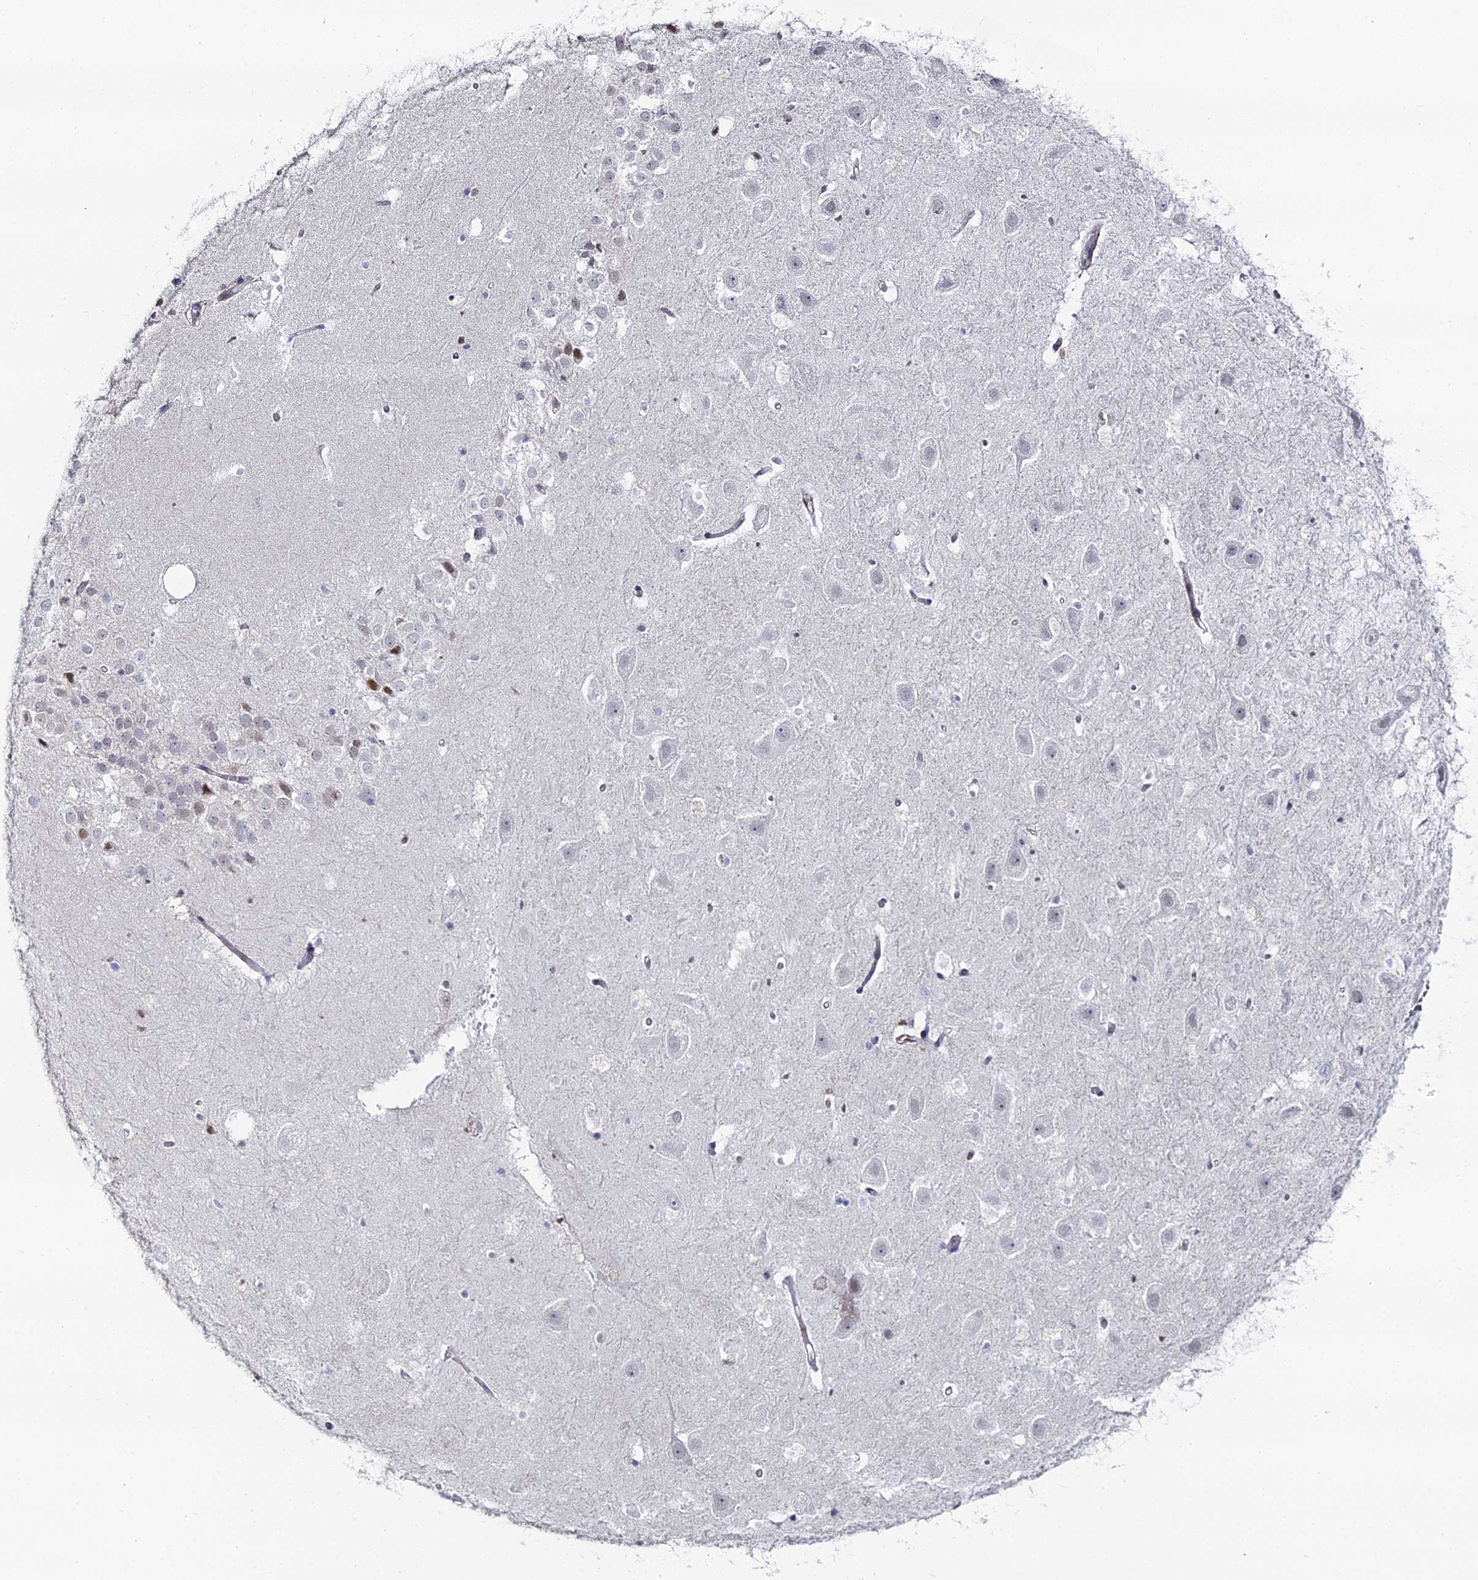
{"staining": {"intensity": "moderate", "quantity": "<25%", "location": "nuclear"}, "tissue": "hippocampus", "cell_type": "Glial cells", "image_type": "normal", "snomed": [{"axis": "morphology", "description": "Normal tissue, NOS"}, {"axis": "topography", "description": "Hippocampus"}], "caption": "This is an image of immunohistochemistry (IHC) staining of normal hippocampus, which shows moderate staining in the nuclear of glial cells.", "gene": "GSC2", "patient": {"sex": "female", "age": 52}}